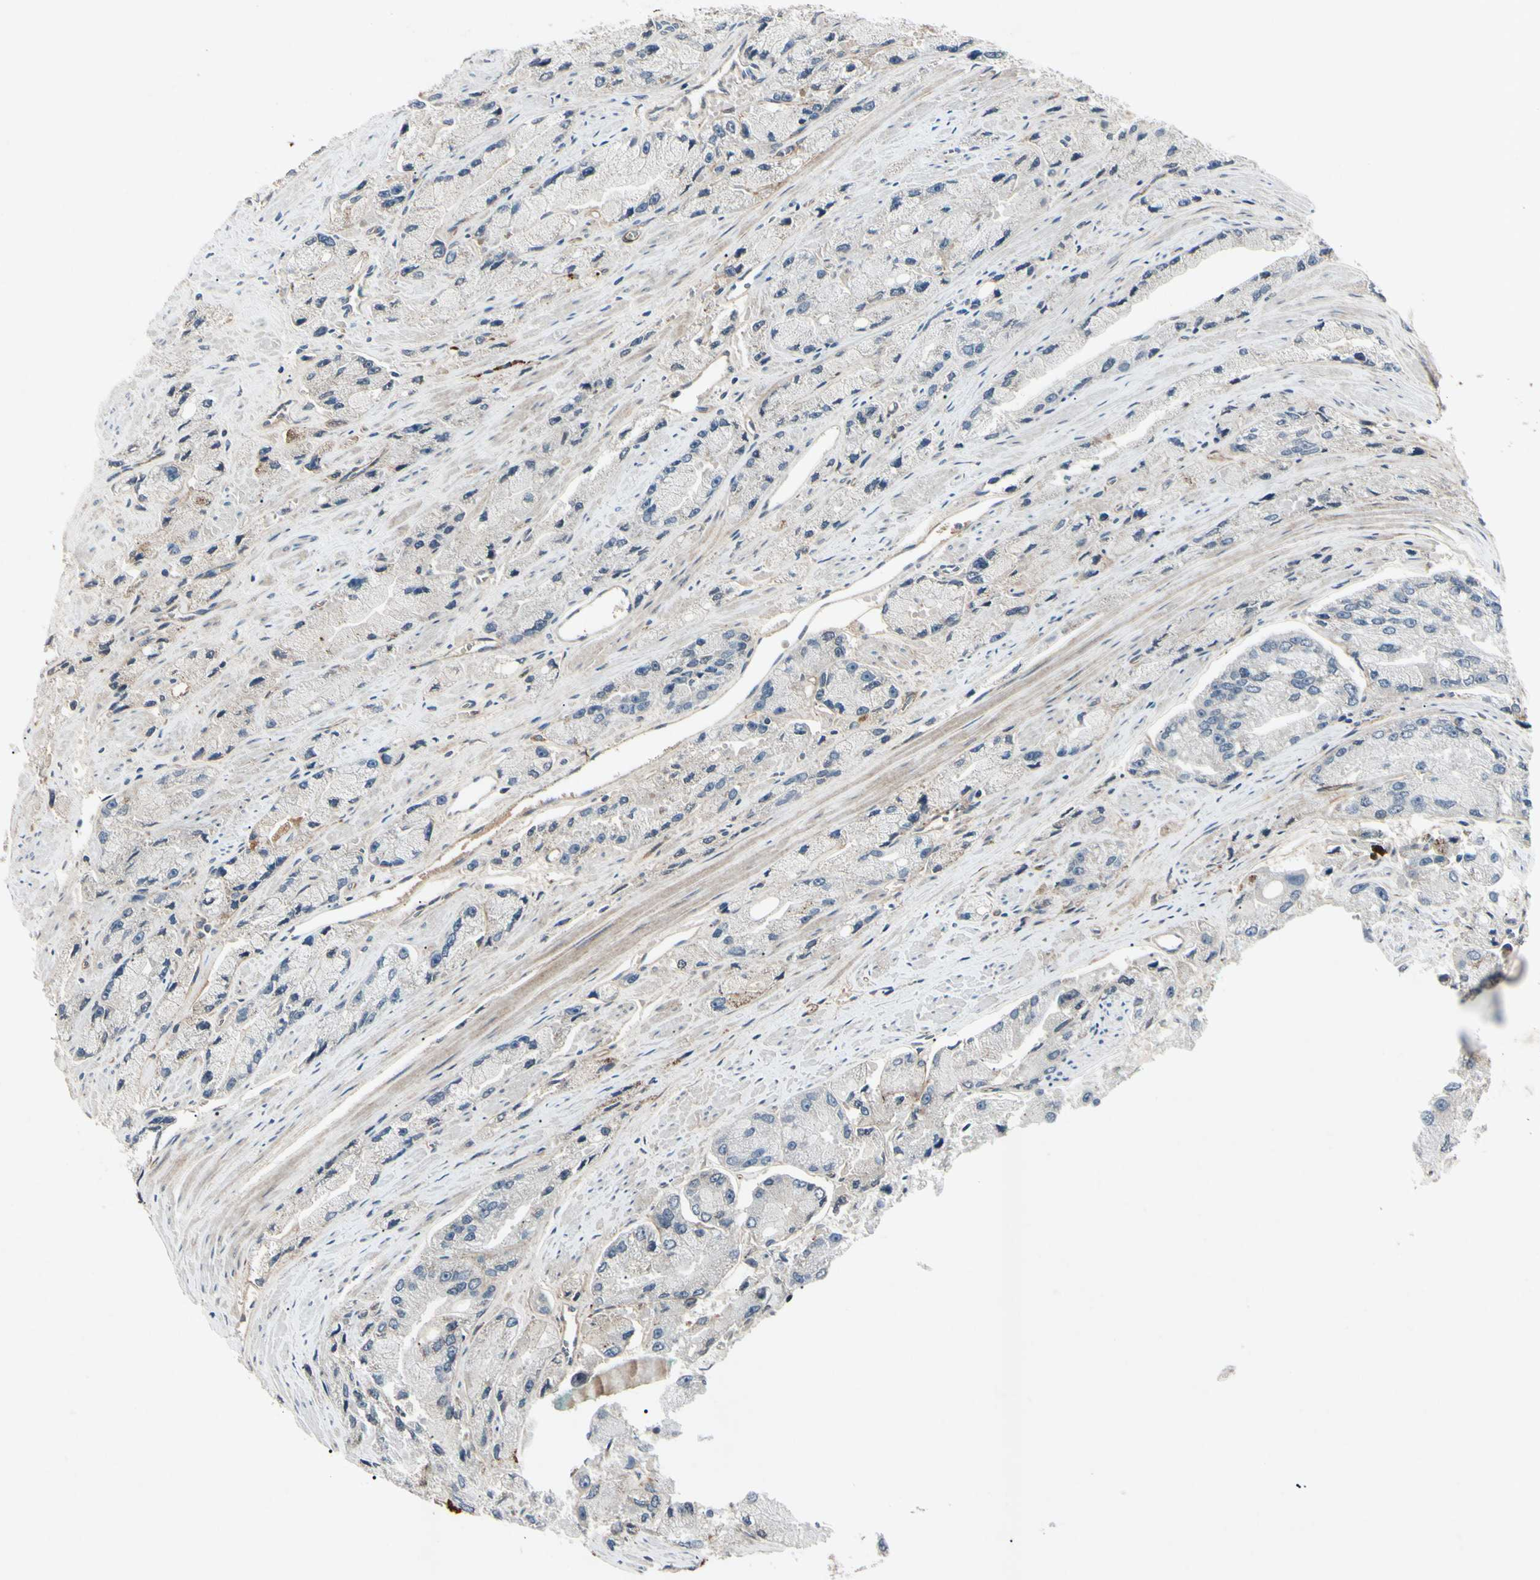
{"staining": {"intensity": "negative", "quantity": "none", "location": "none"}, "tissue": "prostate cancer", "cell_type": "Tumor cells", "image_type": "cancer", "snomed": [{"axis": "morphology", "description": "Adenocarcinoma, High grade"}, {"axis": "topography", "description": "Prostate"}], "caption": "IHC micrograph of prostate high-grade adenocarcinoma stained for a protein (brown), which exhibits no staining in tumor cells.", "gene": "AEBP1", "patient": {"sex": "male", "age": 58}}